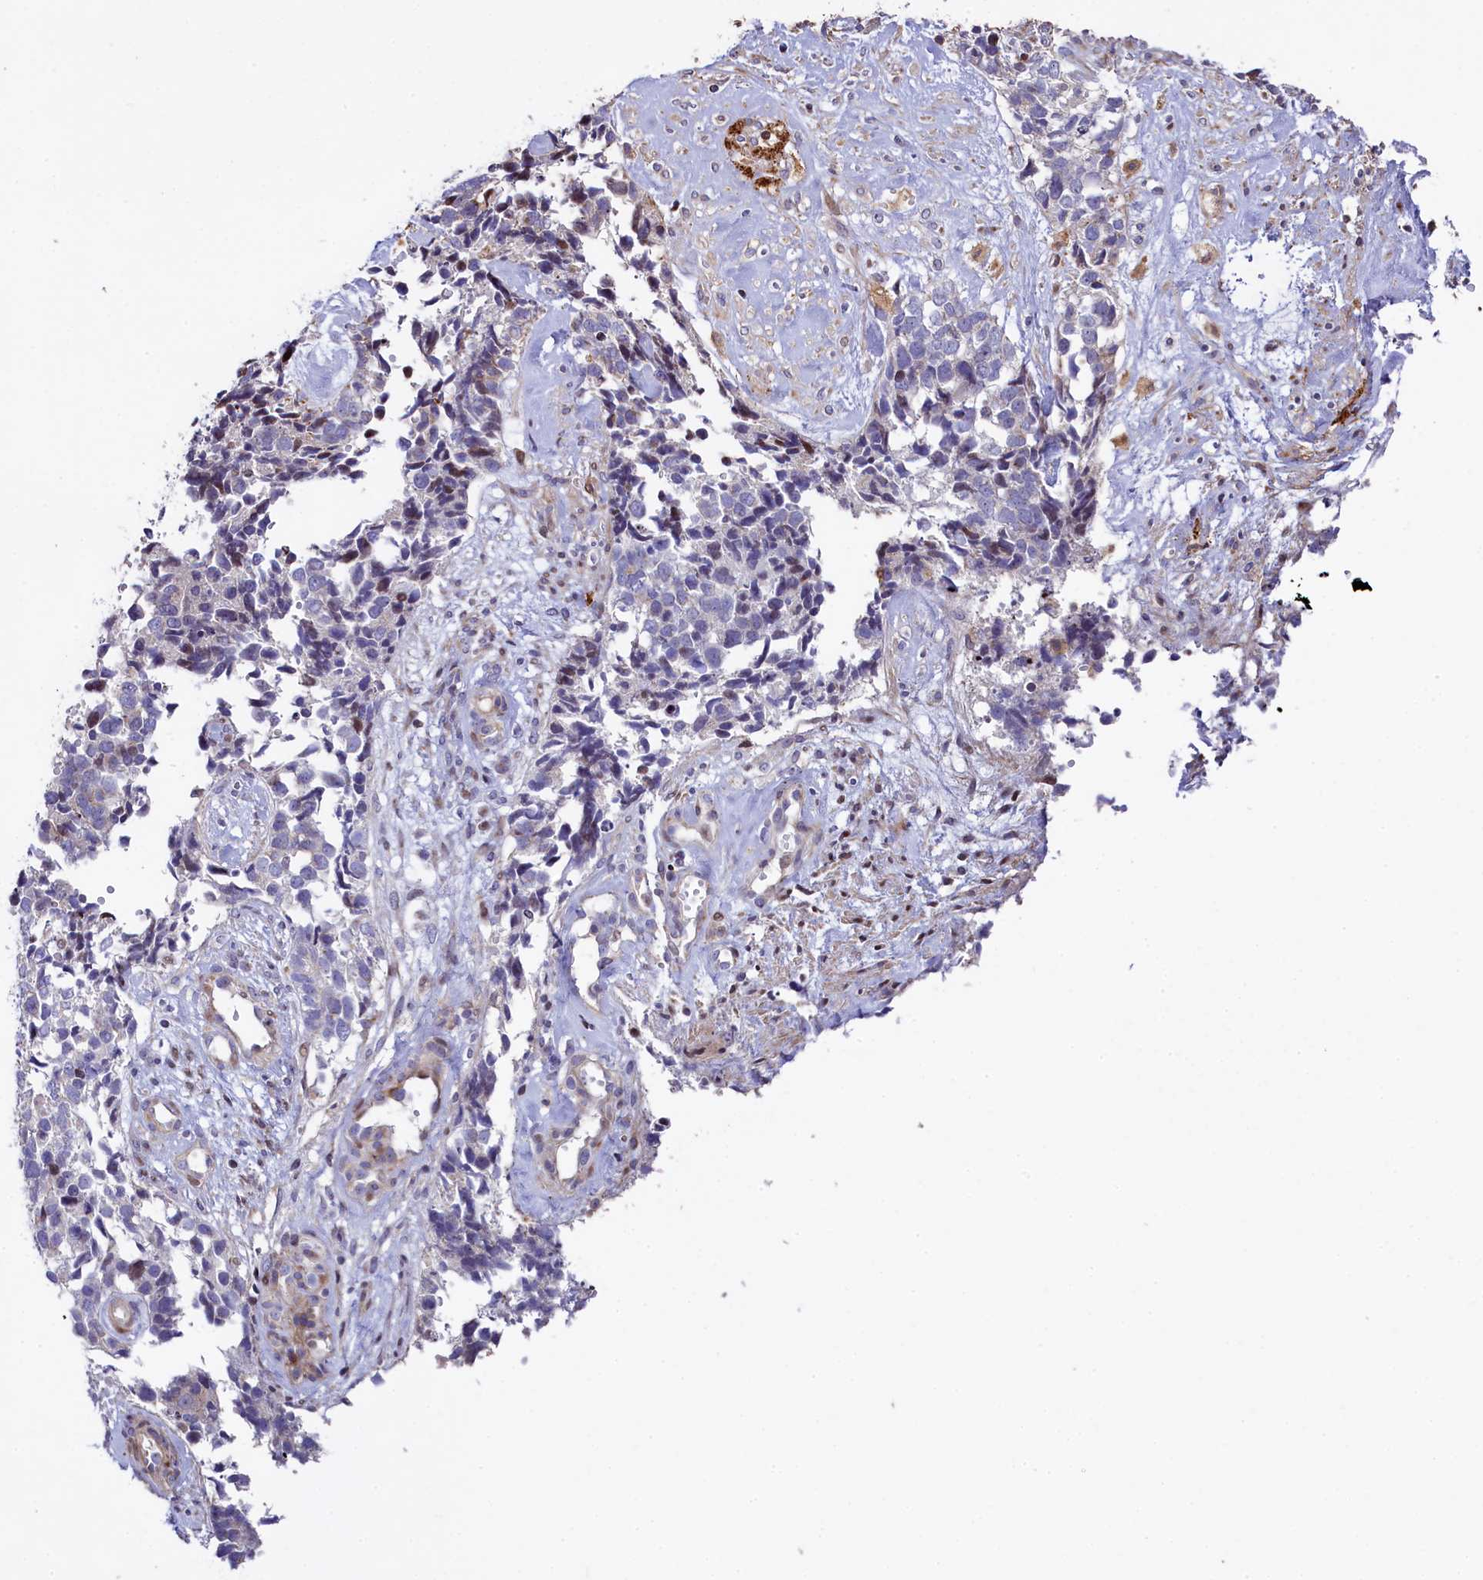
{"staining": {"intensity": "negative", "quantity": "none", "location": "none"}, "tissue": "cervical cancer", "cell_type": "Tumor cells", "image_type": "cancer", "snomed": [{"axis": "morphology", "description": "Squamous cell carcinoma, NOS"}, {"axis": "topography", "description": "Cervix"}], "caption": "Immunohistochemistry (IHC) micrograph of human cervical cancer (squamous cell carcinoma) stained for a protein (brown), which displays no staining in tumor cells. The staining is performed using DAB brown chromogen with nuclei counter-stained in using hematoxylin.", "gene": "TGDS", "patient": {"sex": "female", "age": 63}}